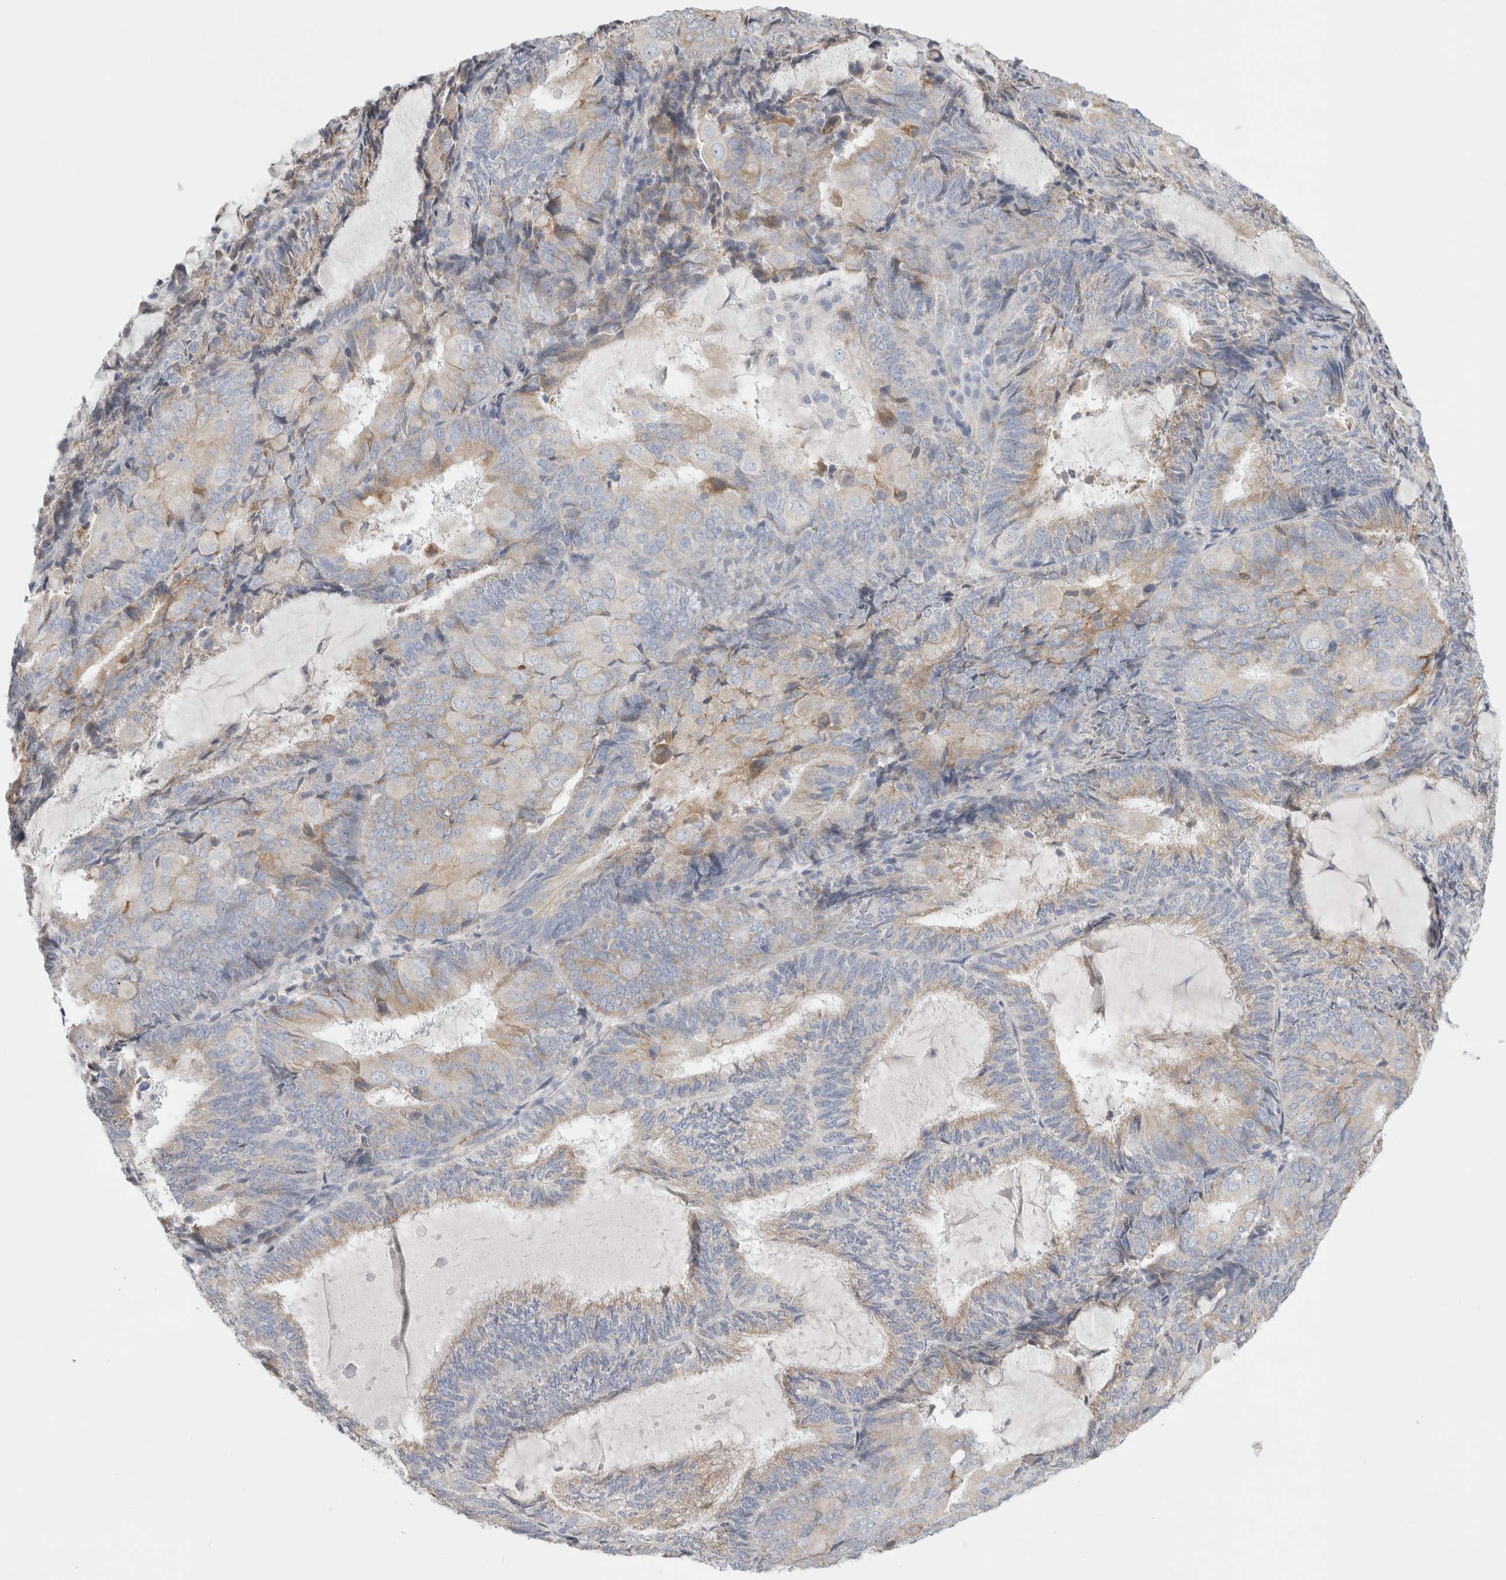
{"staining": {"intensity": "weak", "quantity": "<25%", "location": "cytoplasmic/membranous"}, "tissue": "endometrial cancer", "cell_type": "Tumor cells", "image_type": "cancer", "snomed": [{"axis": "morphology", "description": "Adenocarcinoma, NOS"}, {"axis": "topography", "description": "Endometrium"}], "caption": "There is no significant staining in tumor cells of endometrial adenocarcinoma. The staining was performed using DAB to visualize the protein expression in brown, while the nuclei were stained in blue with hematoxylin (Magnification: 20x).", "gene": "CSK", "patient": {"sex": "female", "age": 81}}